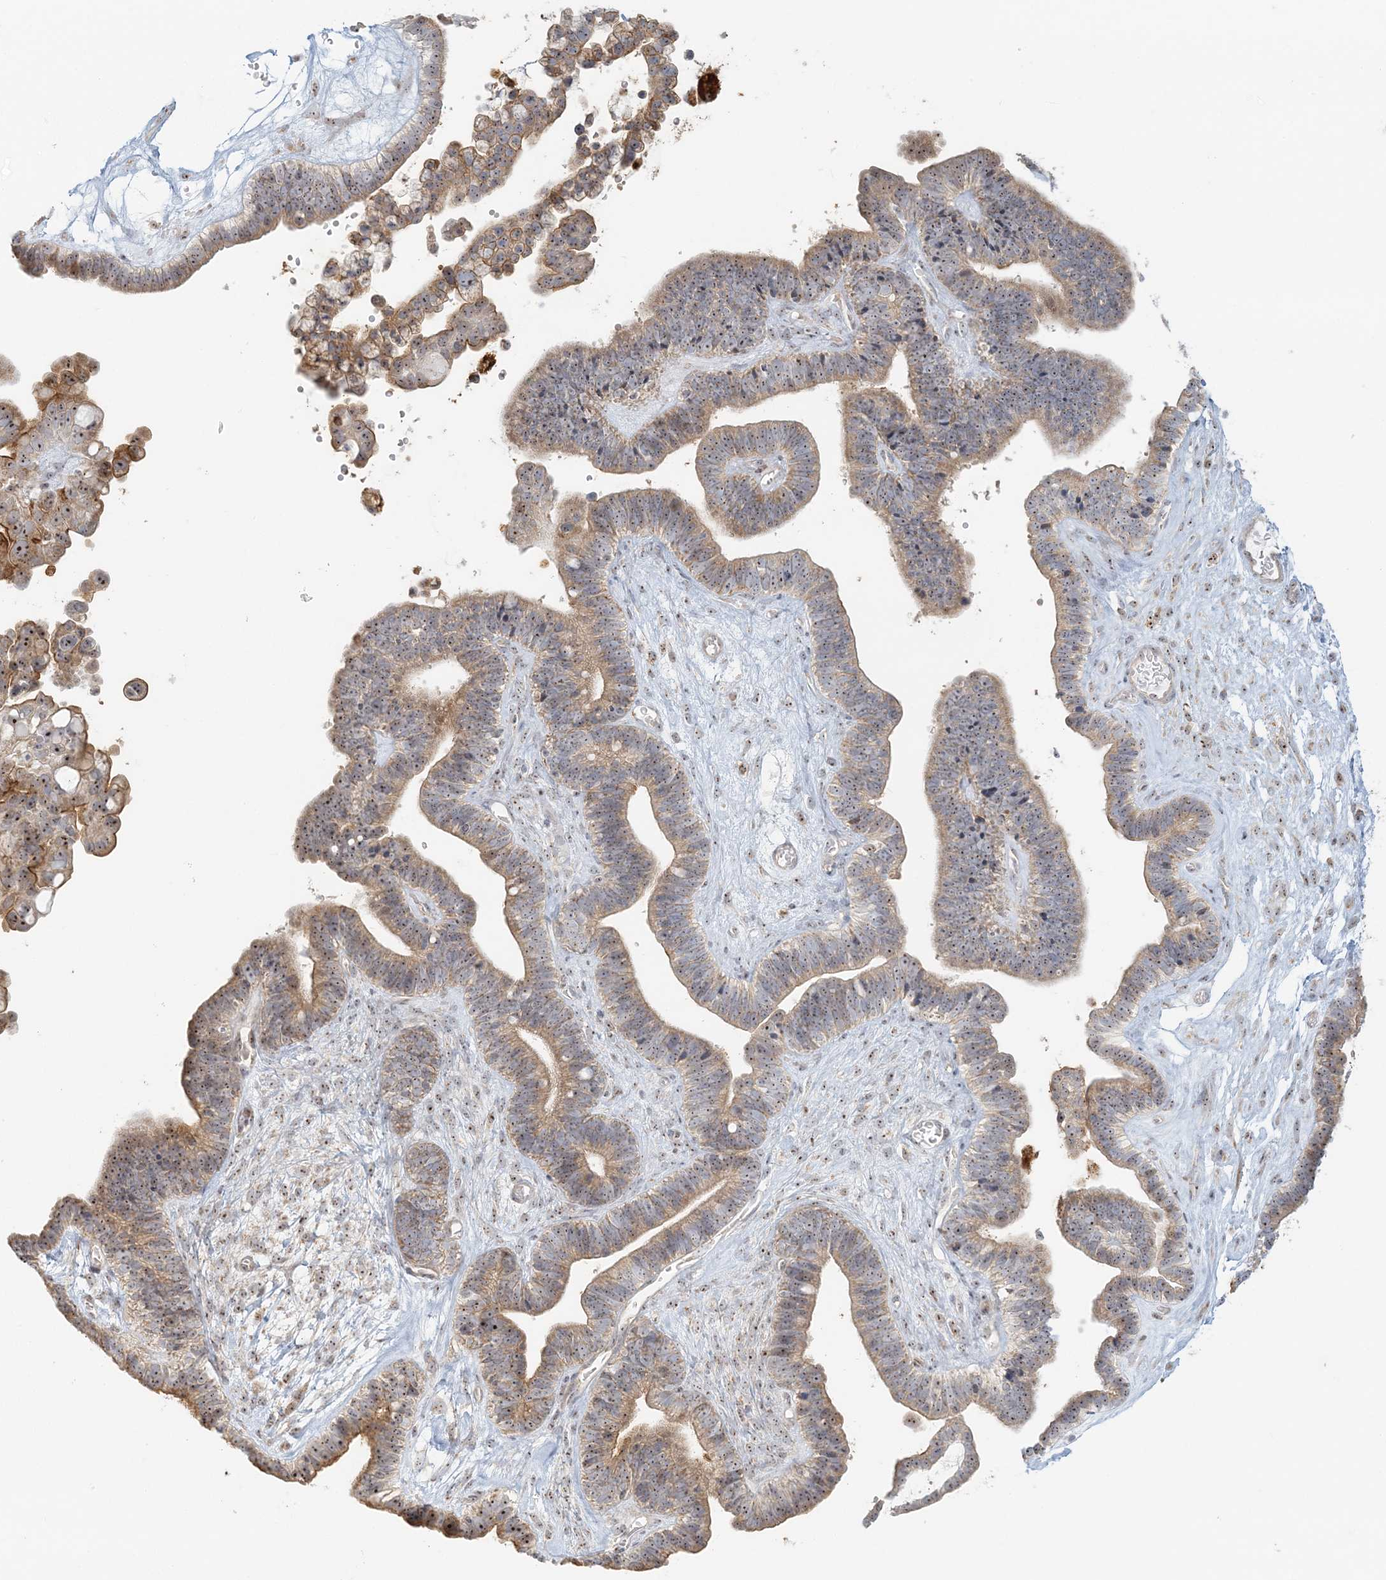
{"staining": {"intensity": "weak", "quantity": ">75%", "location": "cytoplasmic/membranous,nuclear"}, "tissue": "ovarian cancer", "cell_type": "Tumor cells", "image_type": "cancer", "snomed": [{"axis": "morphology", "description": "Cystadenocarcinoma, serous, NOS"}, {"axis": "topography", "description": "Ovary"}], "caption": "Immunohistochemistry (IHC) of human ovarian cancer demonstrates low levels of weak cytoplasmic/membranous and nuclear staining in about >75% of tumor cells. (DAB (3,3'-diaminobenzidine) IHC, brown staining for protein, blue staining for nuclei).", "gene": "UBE2F", "patient": {"sex": "female", "age": 56}}